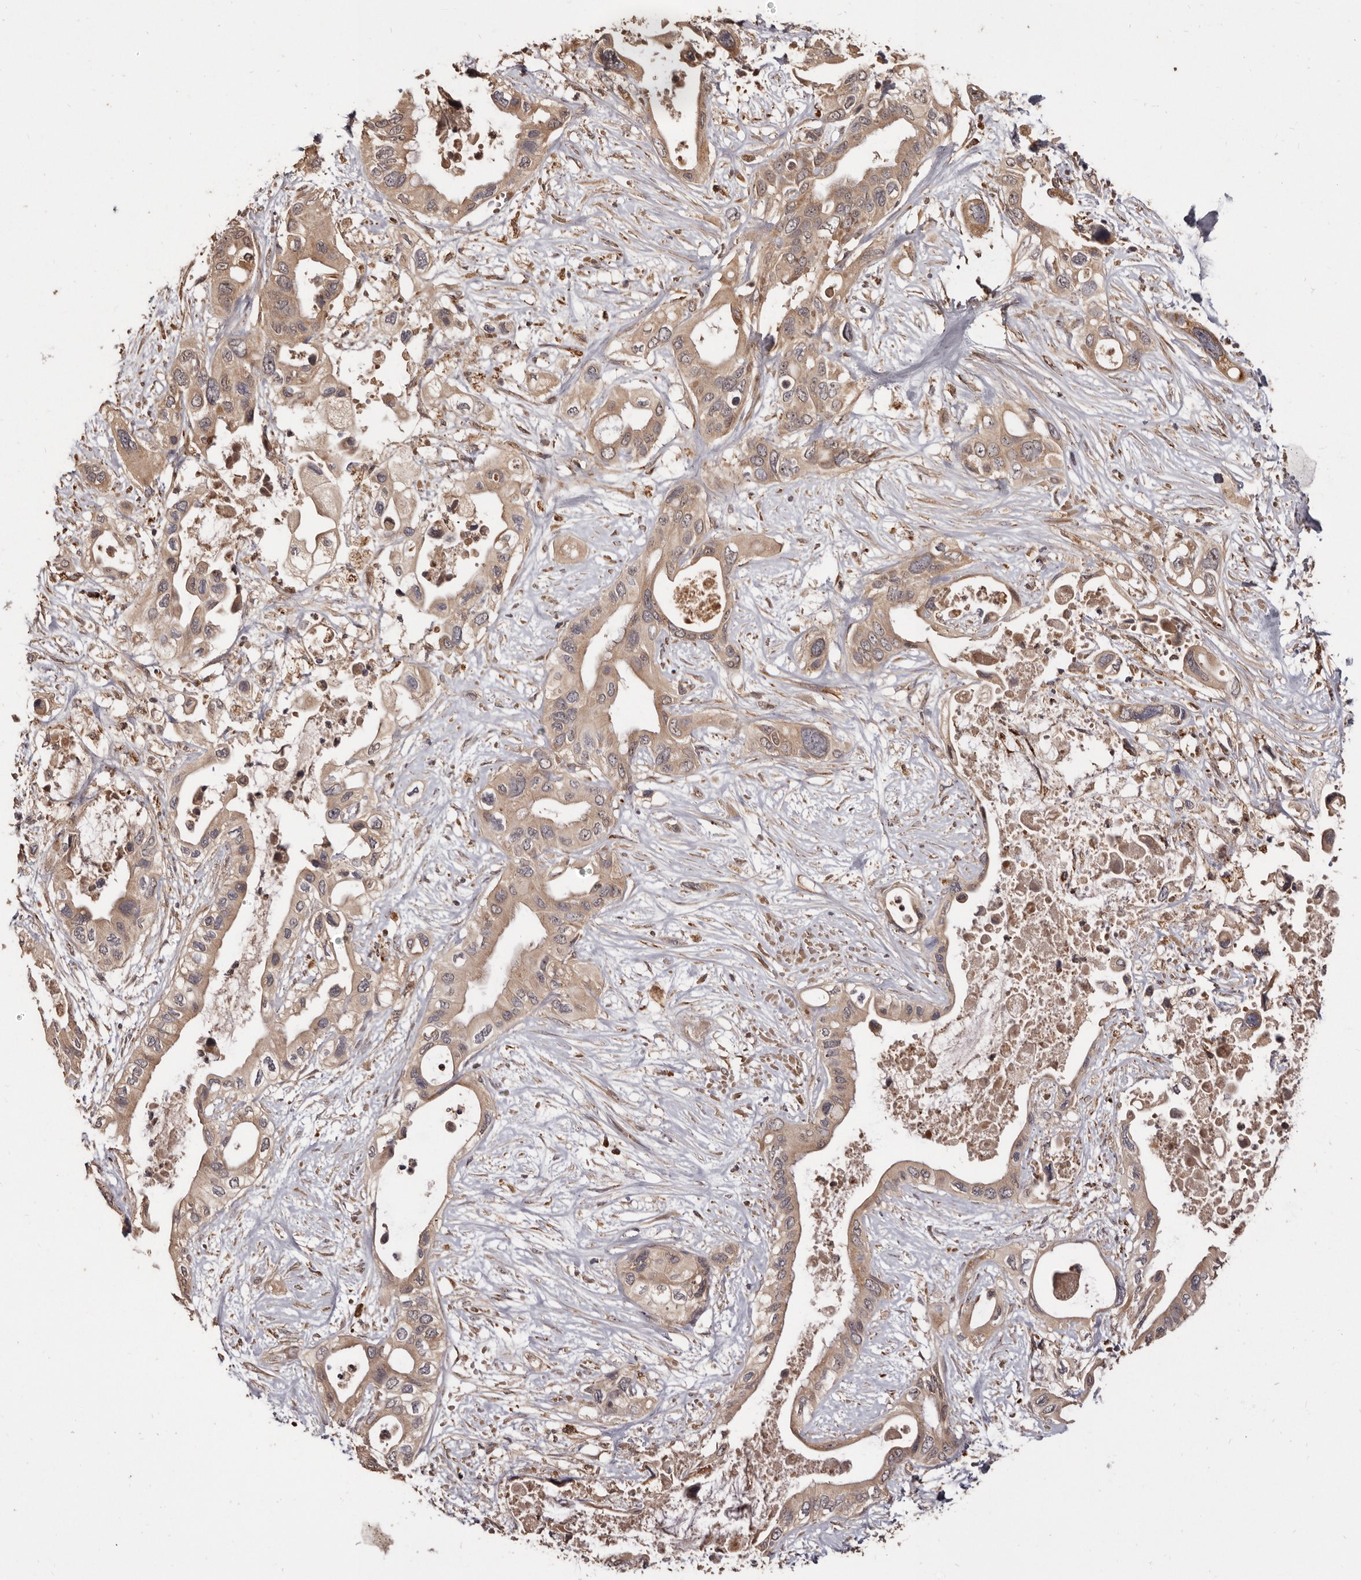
{"staining": {"intensity": "weak", "quantity": ">75%", "location": "cytoplasmic/membranous"}, "tissue": "pancreatic cancer", "cell_type": "Tumor cells", "image_type": "cancer", "snomed": [{"axis": "morphology", "description": "Adenocarcinoma, NOS"}, {"axis": "topography", "description": "Pancreas"}], "caption": "The immunohistochemical stain highlights weak cytoplasmic/membranous staining in tumor cells of pancreatic cancer tissue.", "gene": "AKAP7", "patient": {"sex": "male", "age": 66}}